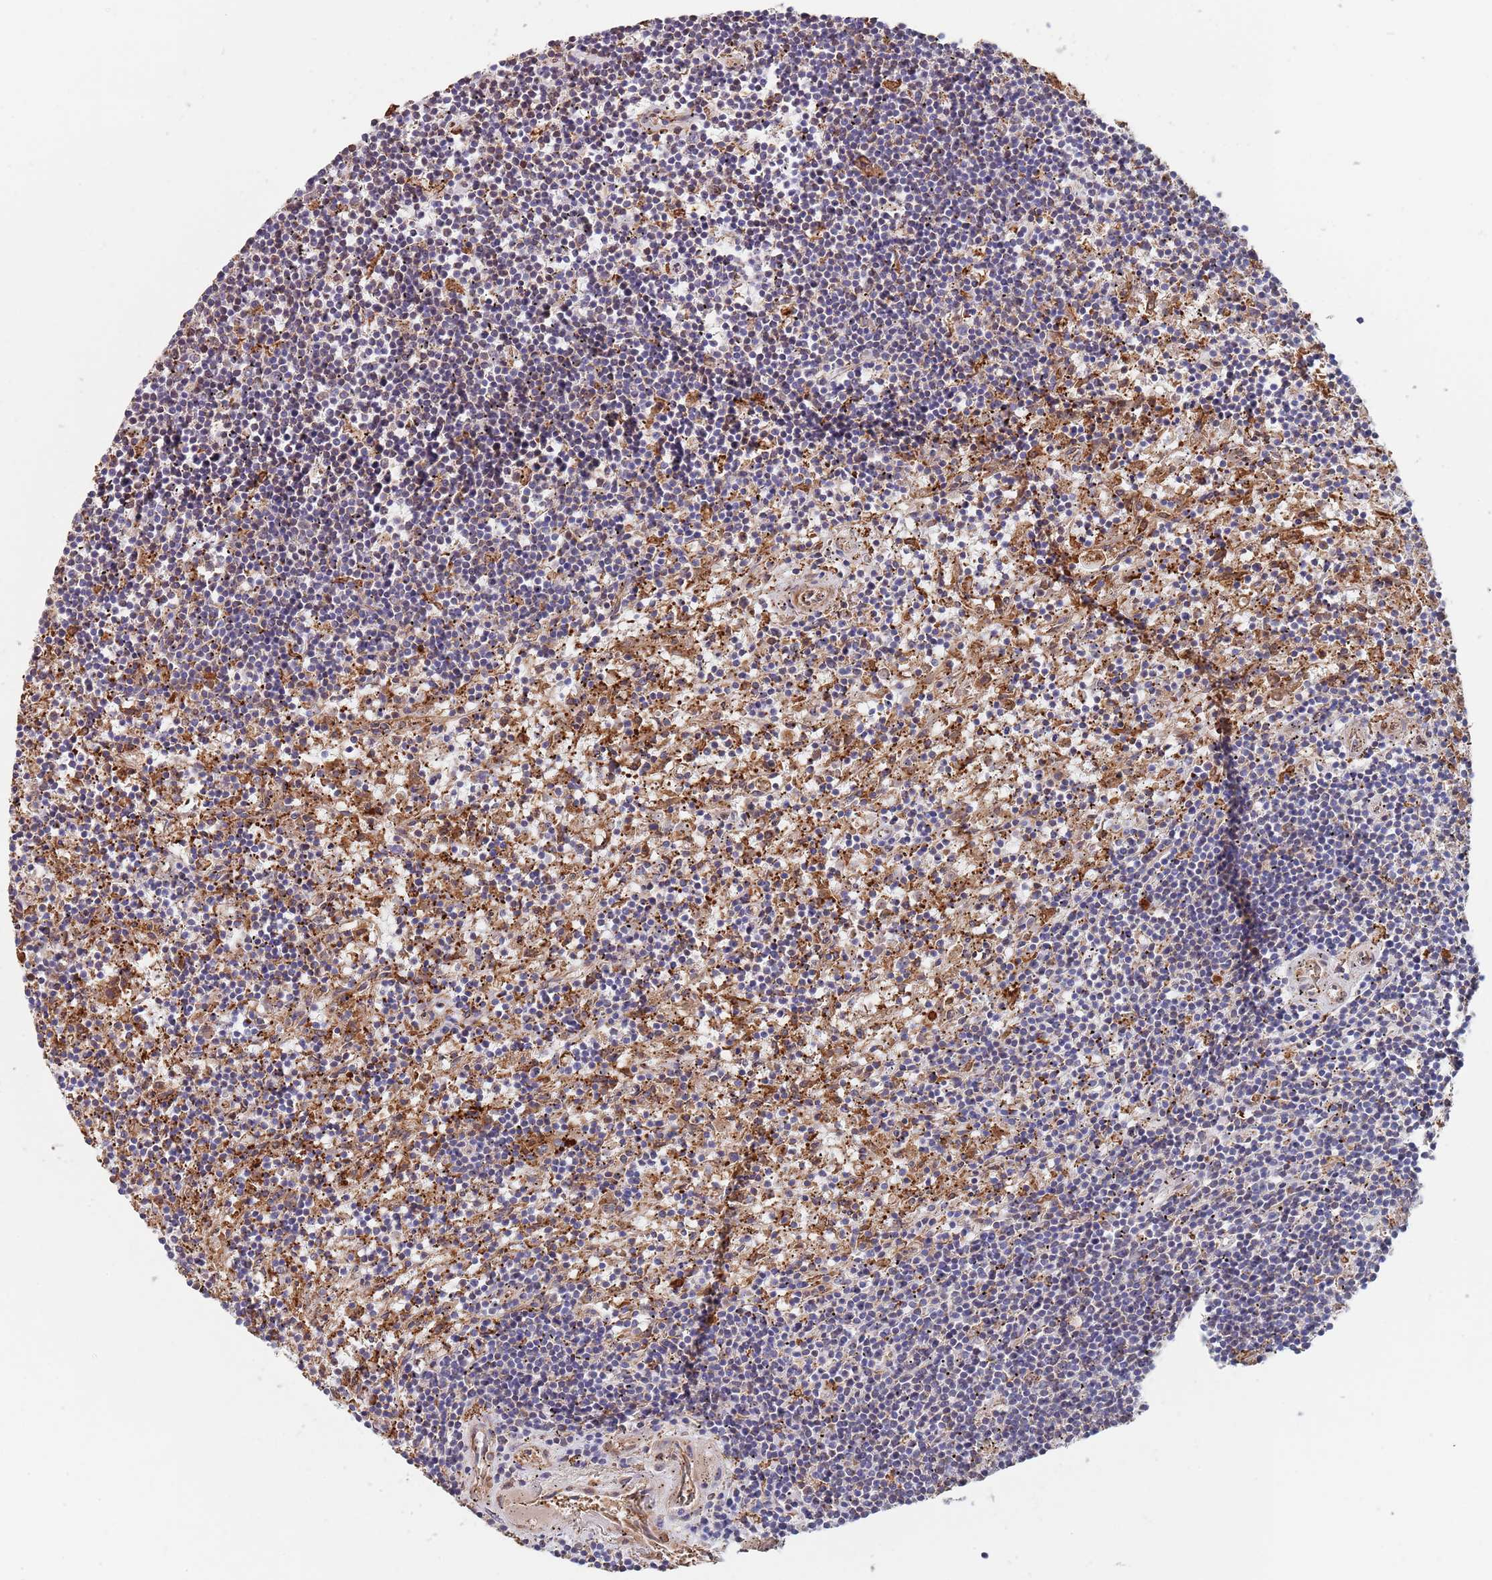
{"staining": {"intensity": "negative", "quantity": "none", "location": "none"}, "tissue": "lymphoma", "cell_type": "Tumor cells", "image_type": "cancer", "snomed": [{"axis": "morphology", "description": "Malignant lymphoma, non-Hodgkin's type, Low grade"}, {"axis": "topography", "description": "Spleen"}], "caption": "IHC of low-grade malignant lymphoma, non-Hodgkin's type demonstrates no expression in tumor cells.", "gene": "DCUN1D3", "patient": {"sex": "male", "age": 76}}